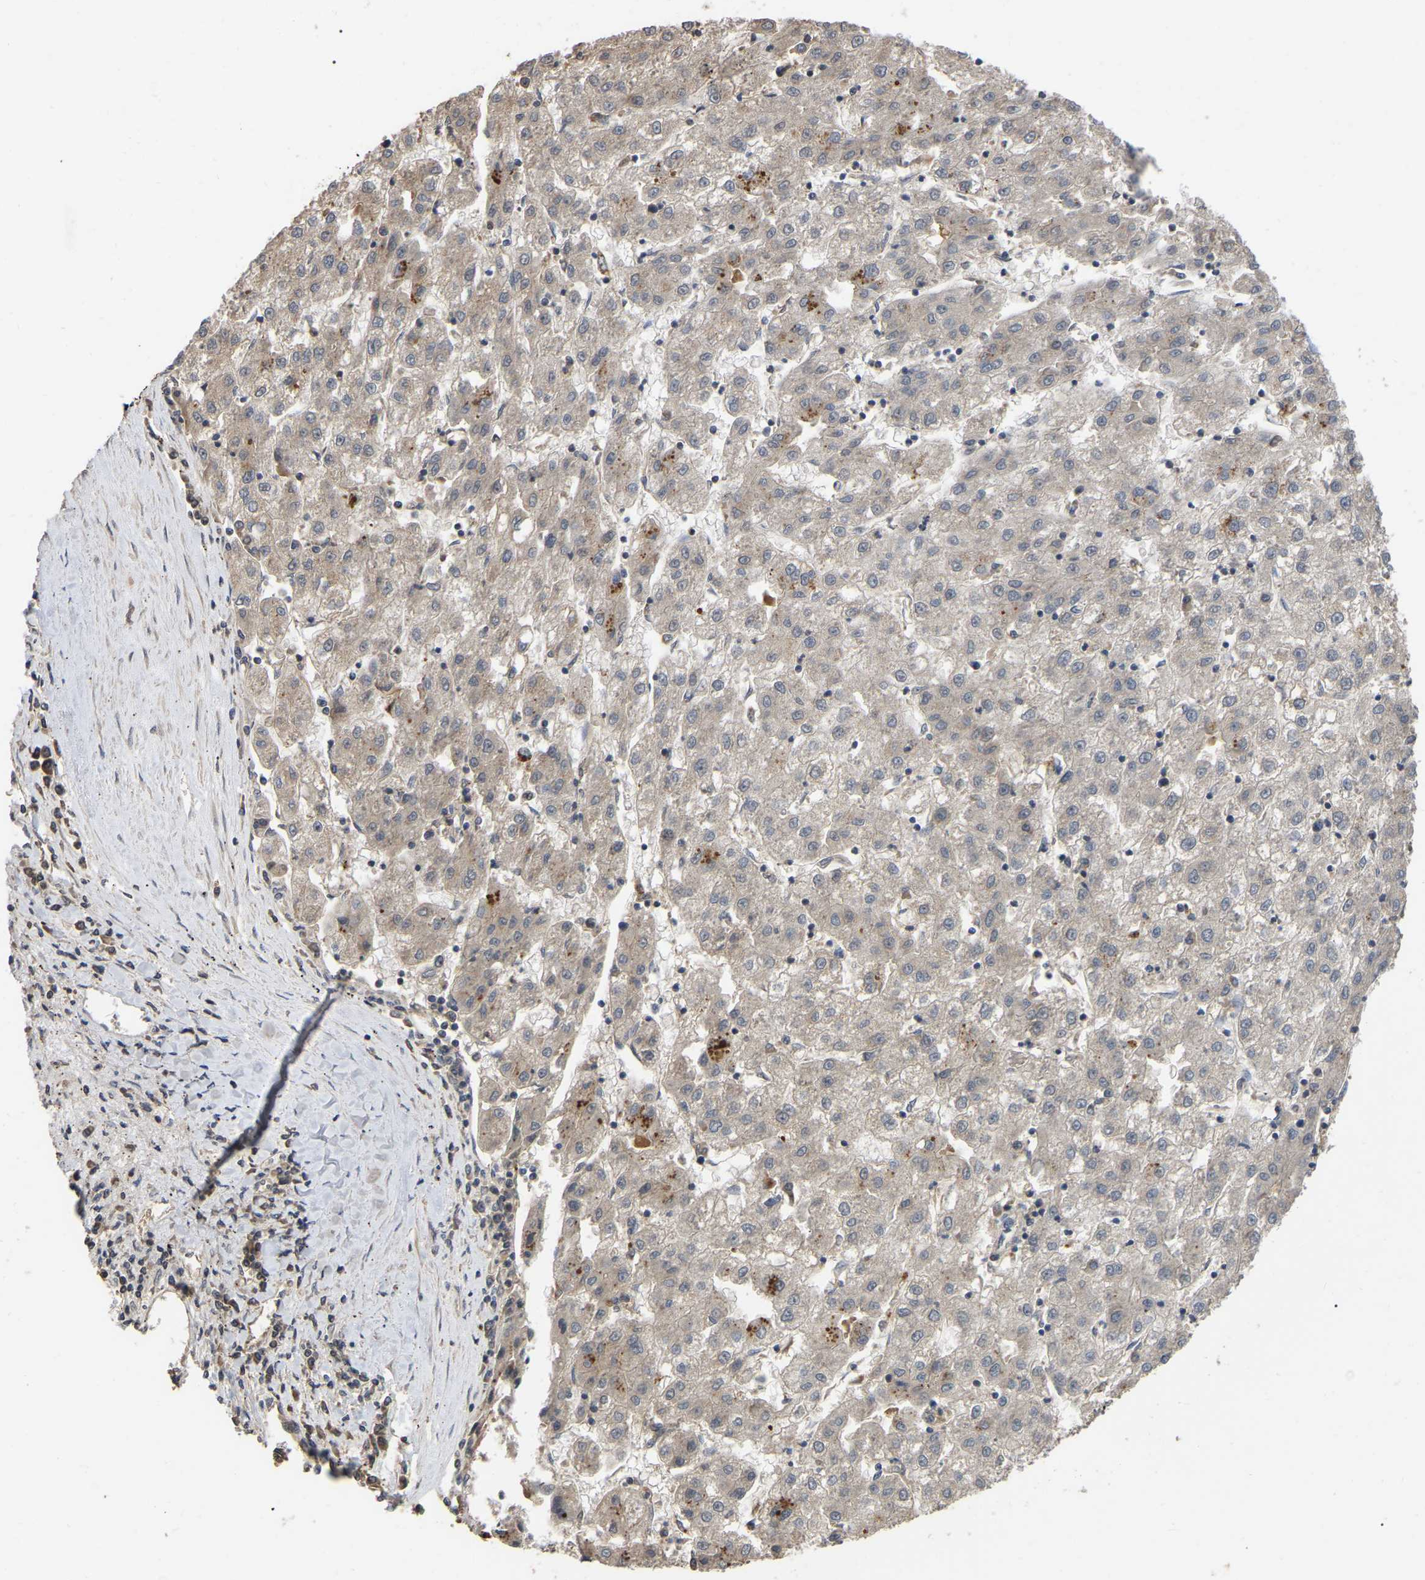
{"staining": {"intensity": "negative", "quantity": "none", "location": "none"}, "tissue": "liver cancer", "cell_type": "Tumor cells", "image_type": "cancer", "snomed": [{"axis": "morphology", "description": "Carcinoma, Hepatocellular, NOS"}, {"axis": "topography", "description": "Liver"}], "caption": "Tumor cells are negative for protein expression in human liver cancer. Brightfield microscopy of immunohistochemistry stained with DAB (brown) and hematoxylin (blue), captured at high magnification.", "gene": "FAM219A", "patient": {"sex": "male", "age": 72}}